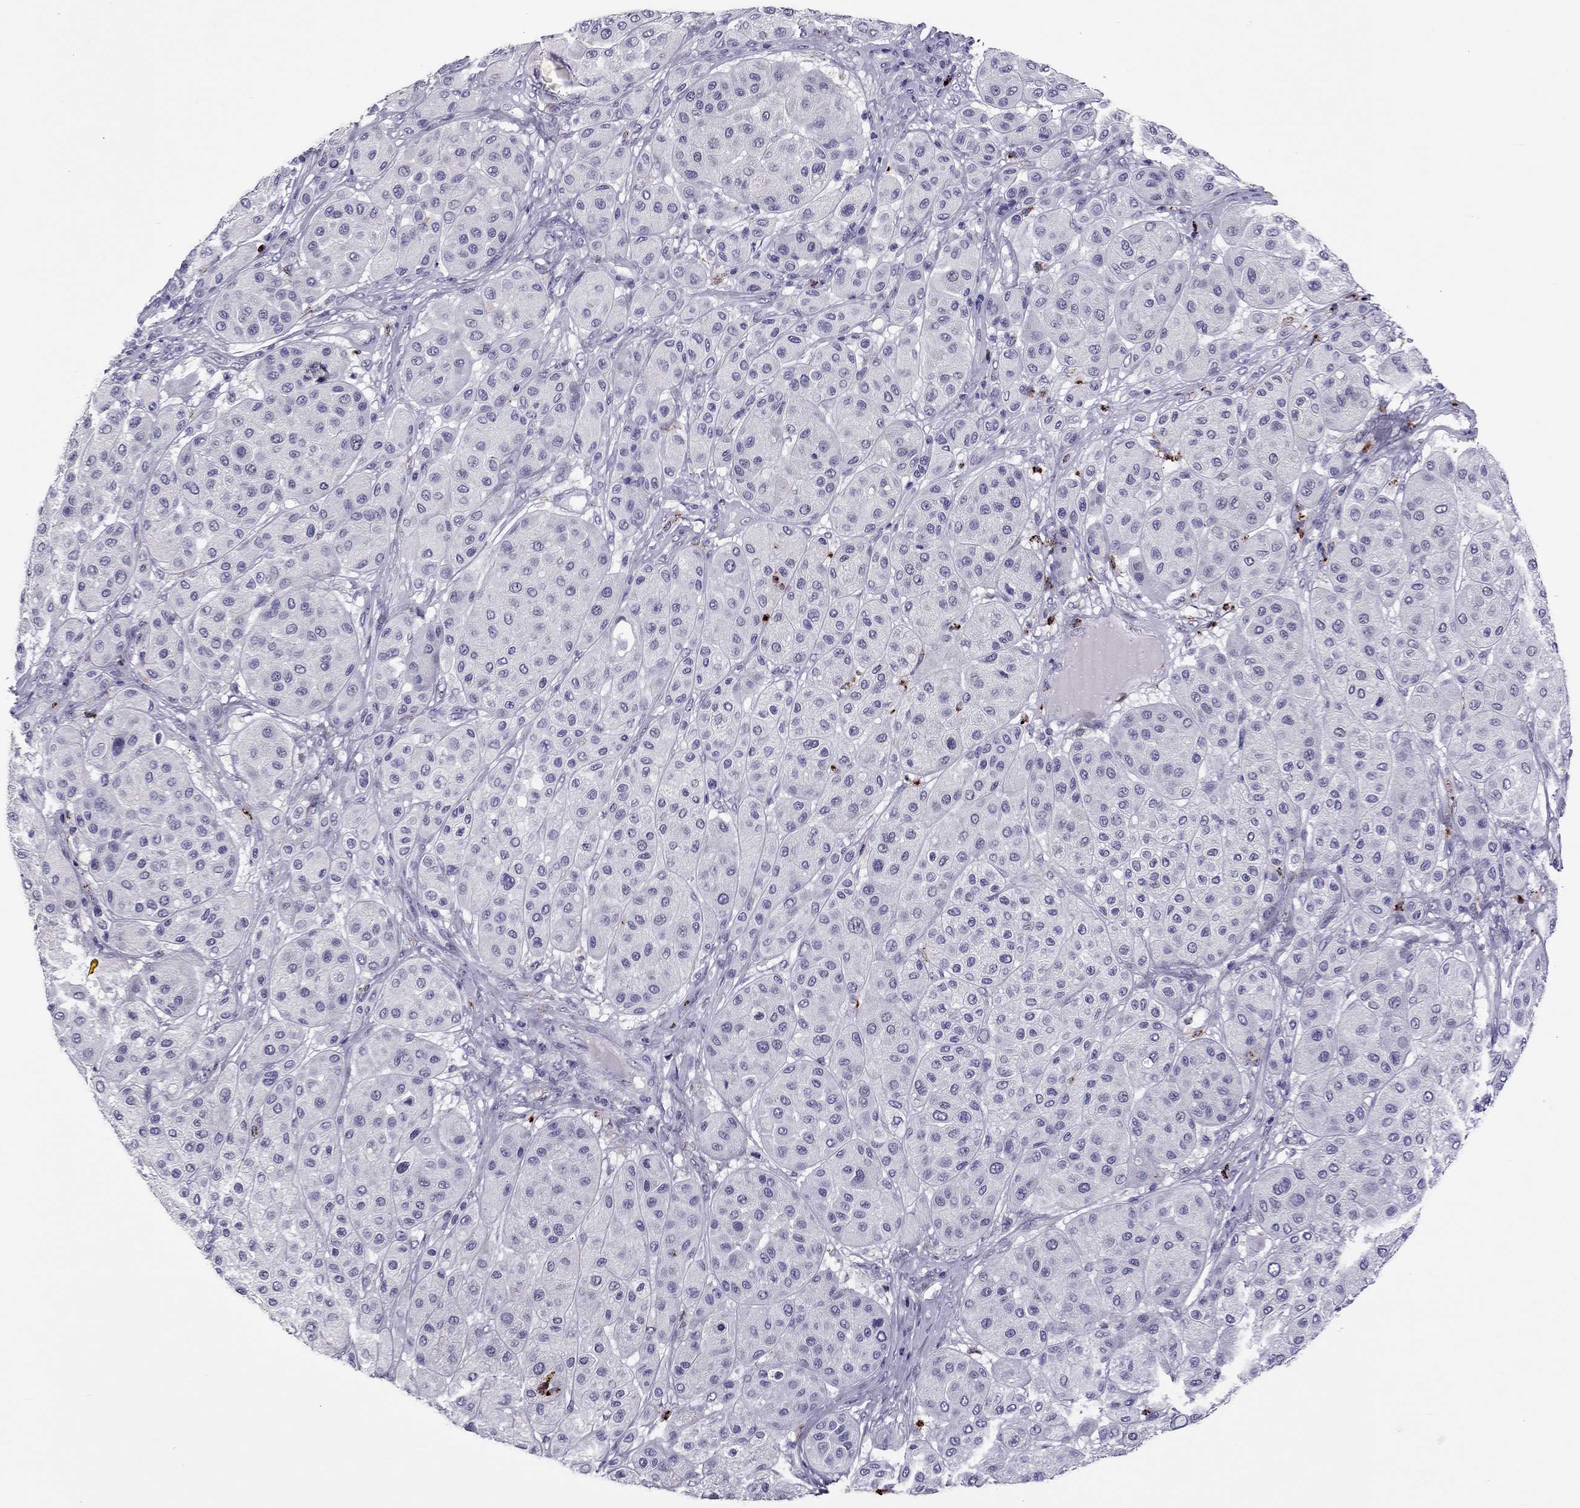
{"staining": {"intensity": "negative", "quantity": "none", "location": "none"}, "tissue": "melanoma", "cell_type": "Tumor cells", "image_type": "cancer", "snomed": [{"axis": "morphology", "description": "Malignant melanoma, Metastatic site"}, {"axis": "topography", "description": "Smooth muscle"}], "caption": "High magnification brightfield microscopy of melanoma stained with DAB (3,3'-diaminobenzidine) (brown) and counterstained with hematoxylin (blue): tumor cells show no significant expression.", "gene": "CCL27", "patient": {"sex": "male", "age": 41}}